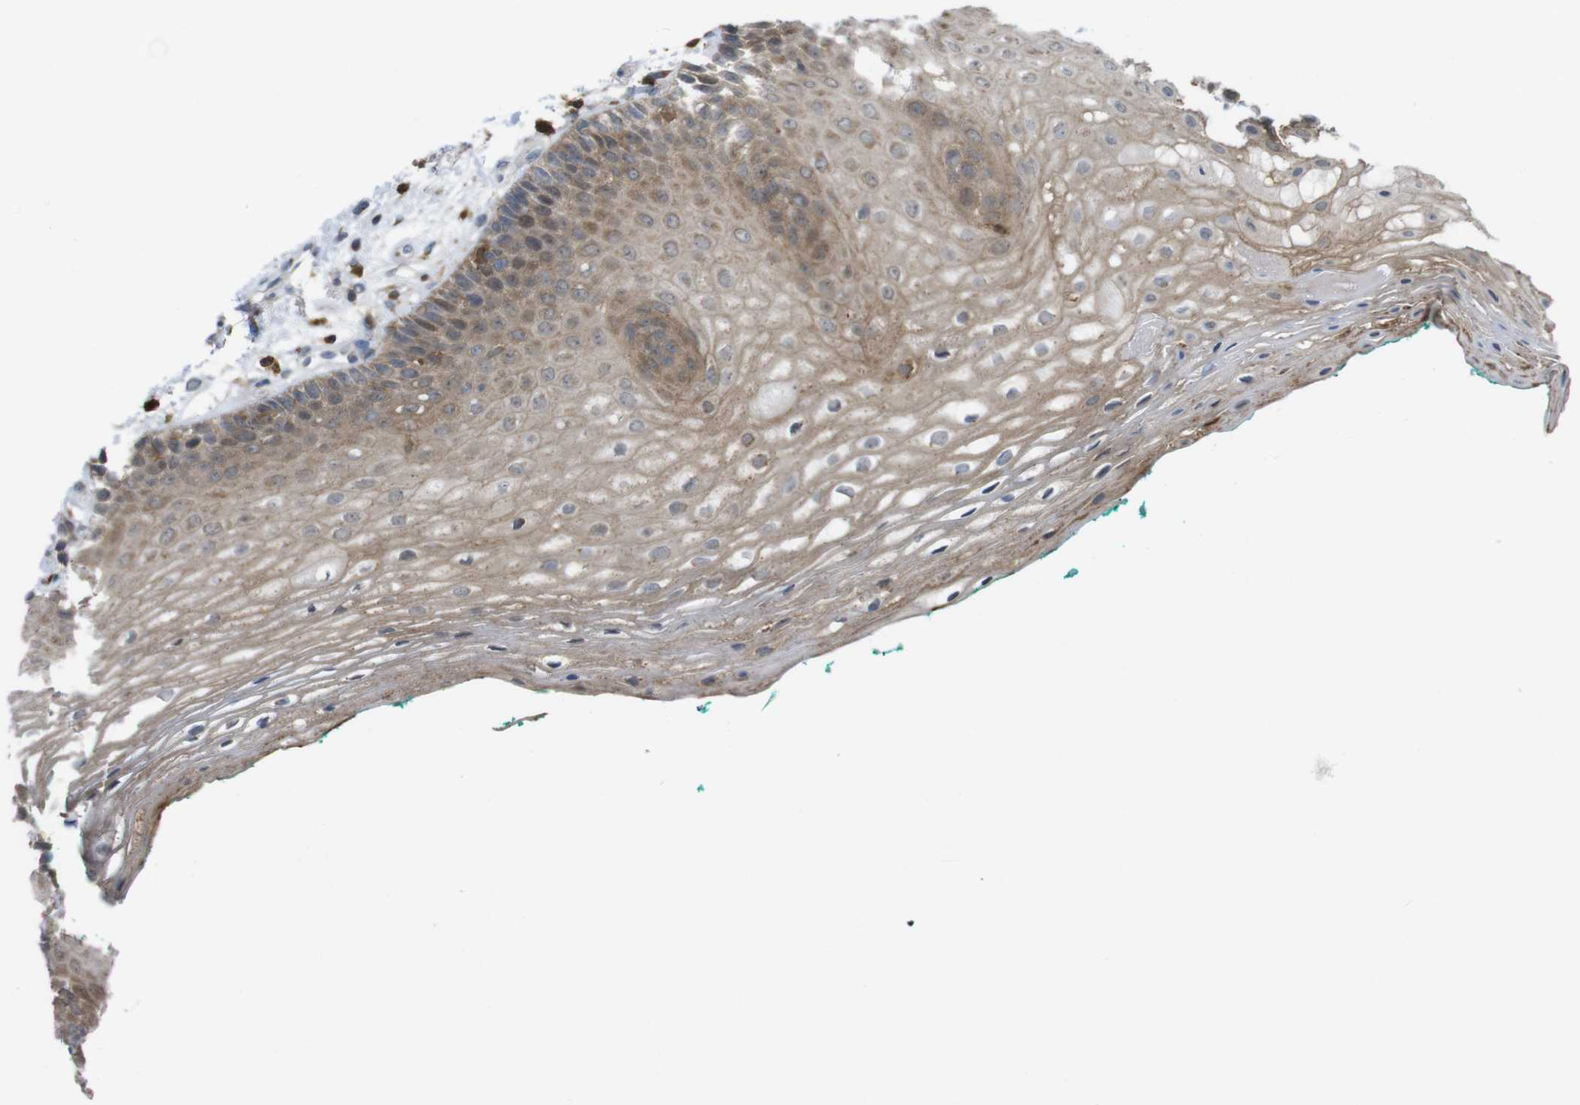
{"staining": {"intensity": "moderate", "quantity": "25%-75%", "location": "cytoplasmic/membranous"}, "tissue": "oral mucosa", "cell_type": "Squamous epithelial cells", "image_type": "normal", "snomed": [{"axis": "morphology", "description": "Normal tissue, NOS"}, {"axis": "topography", "description": "Skeletal muscle"}, {"axis": "topography", "description": "Oral tissue"}, {"axis": "topography", "description": "Peripheral nerve tissue"}], "caption": "Immunohistochemical staining of normal human oral mucosa displays medium levels of moderate cytoplasmic/membranous staining in about 25%-75% of squamous epithelial cells.", "gene": "PRKCD", "patient": {"sex": "female", "age": 84}}